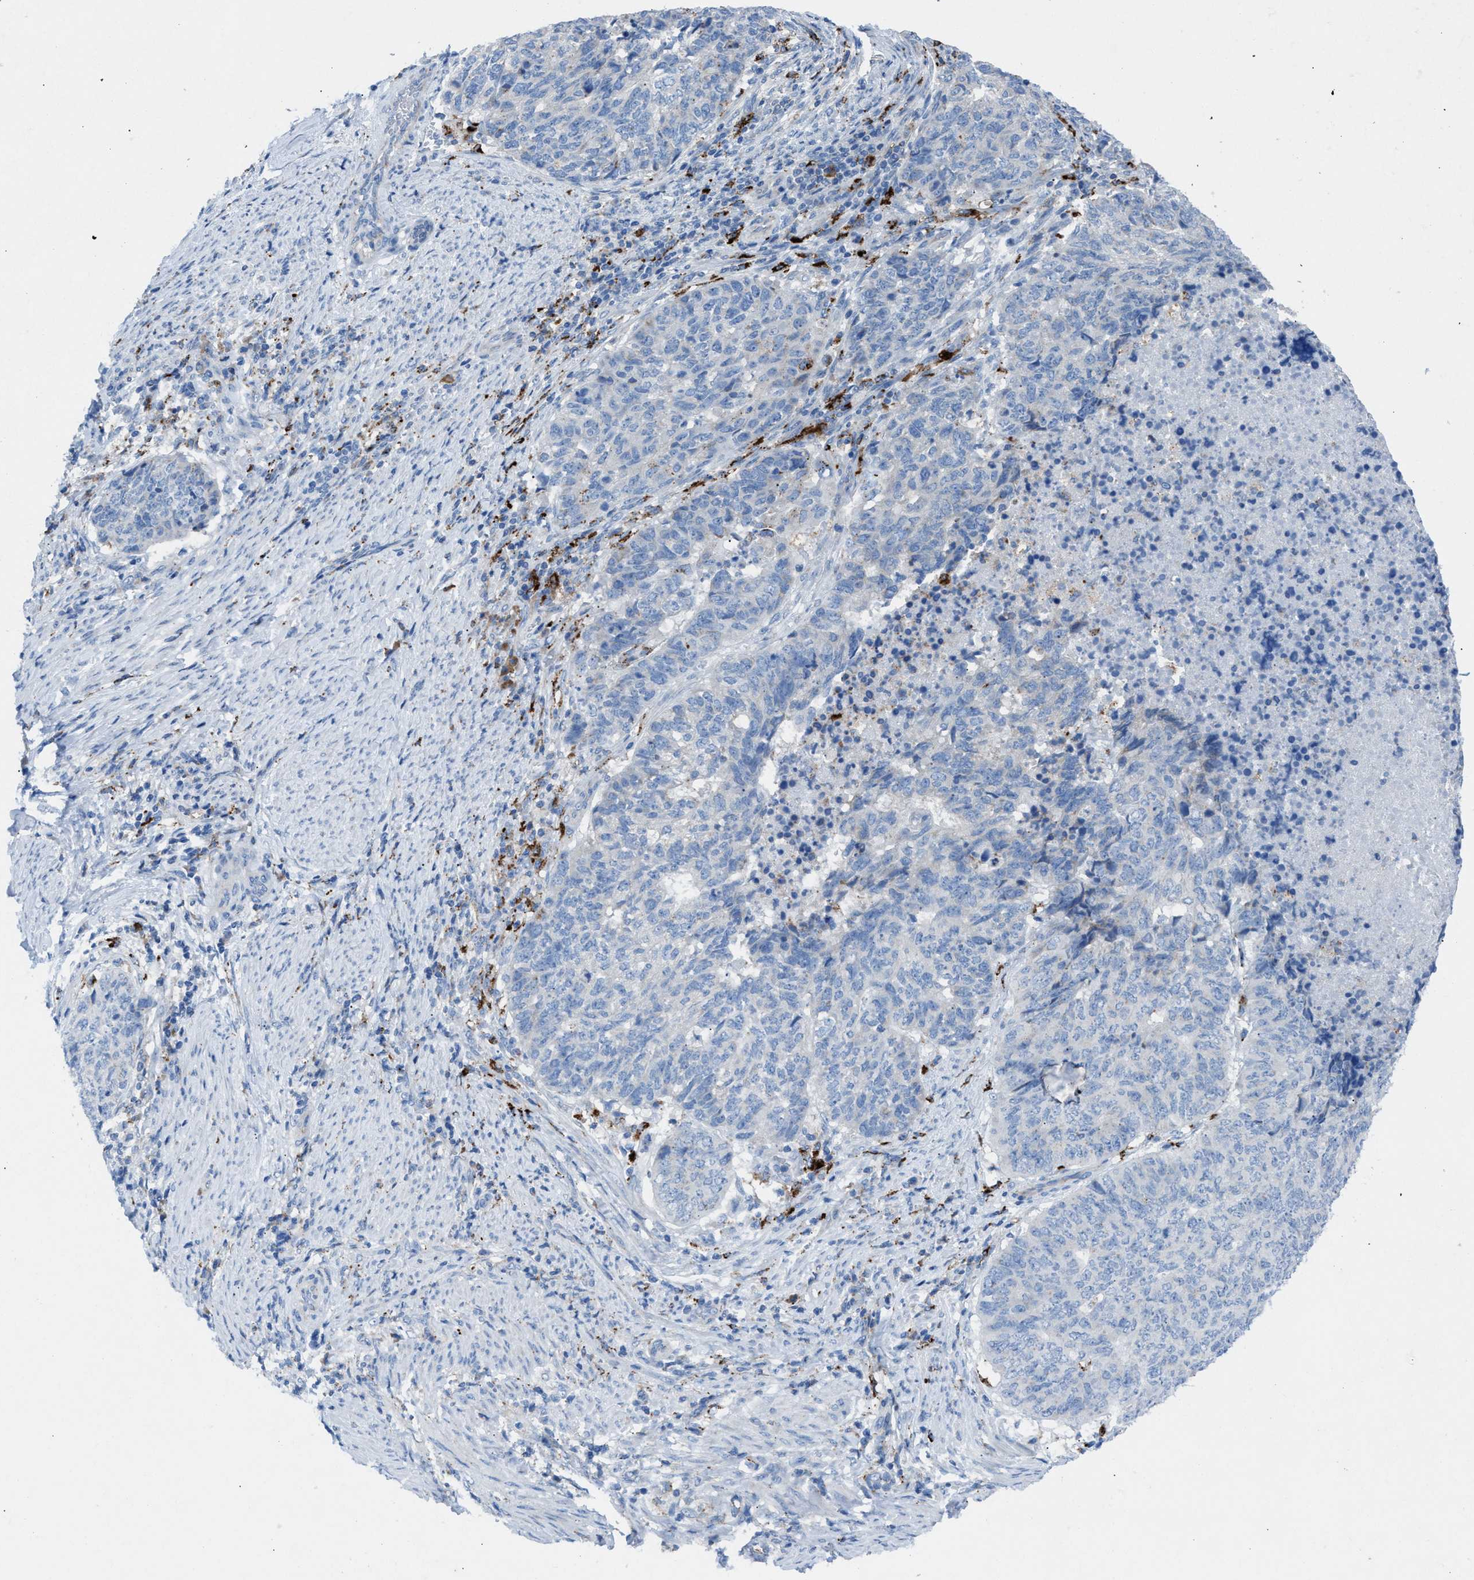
{"staining": {"intensity": "weak", "quantity": "<25%", "location": "cytoplasmic/membranous"}, "tissue": "endometrial cancer", "cell_type": "Tumor cells", "image_type": "cancer", "snomed": [{"axis": "morphology", "description": "Adenocarcinoma, NOS"}, {"axis": "topography", "description": "Endometrium"}], "caption": "Image shows no protein expression in tumor cells of adenocarcinoma (endometrial) tissue.", "gene": "CD1B", "patient": {"sex": "female", "age": 80}}